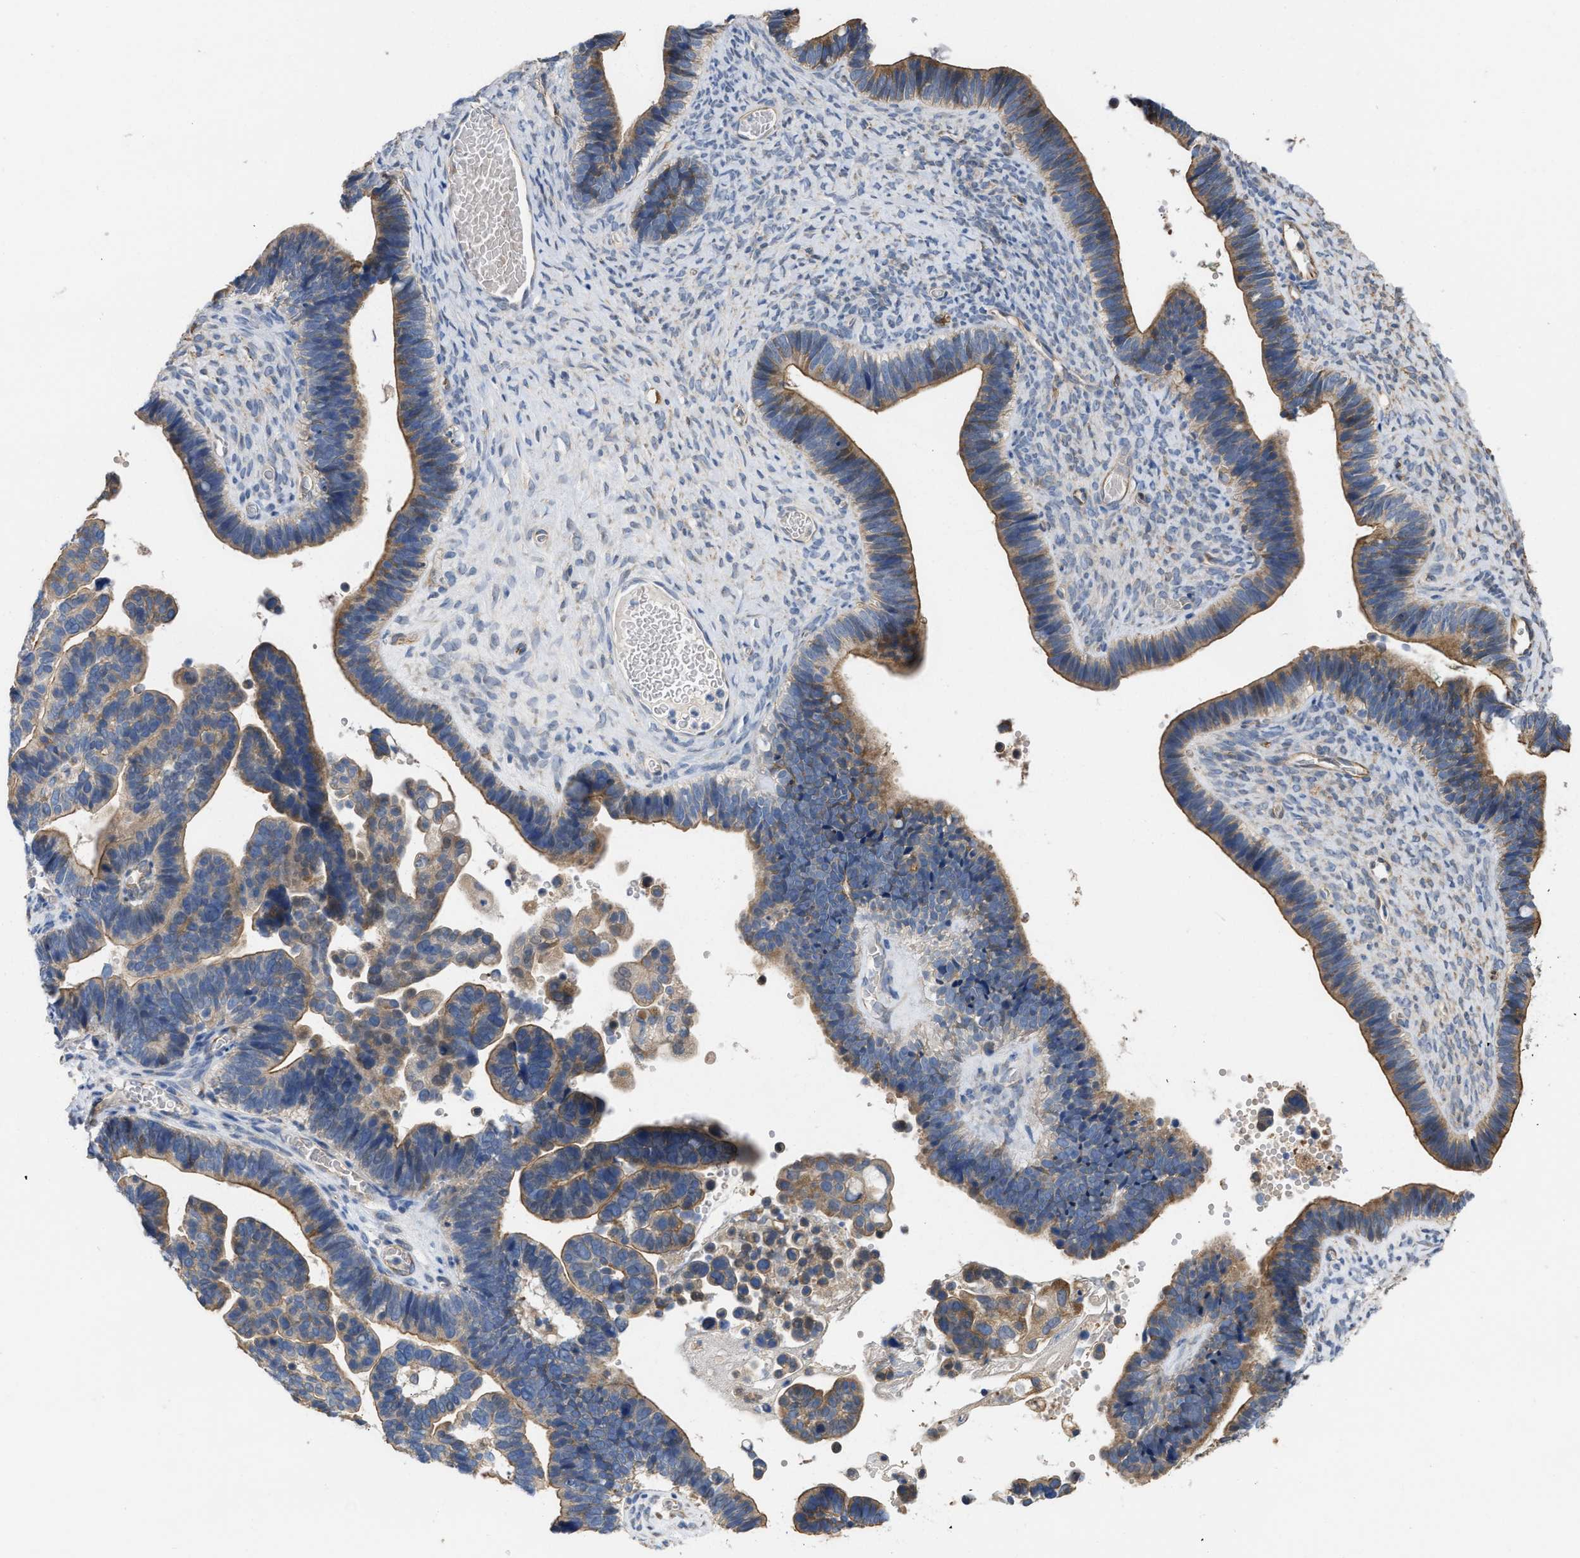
{"staining": {"intensity": "moderate", "quantity": ">75%", "location": "cytoplasmic/membranous"}, "tissue": "ovarian cancer", "cell_type": "Tumor cells", "image_type": "cancer", "snomed": [{"axis": "morphology", "description": "Cystadenocarcinoma, serous, NOS"}, {"axis": "topography", "description": "Ovary"}], "caption": "This micrograph shows immunohistochemistry (IHC) staining of human ovarian cancer (serous cystadenocarcinoma), with medium moderate cytoplasmic/membranous expression in about >75% of tumor cells.", "gene": "SLC4A11", "patient": {"sex": "female", "age": 56}}